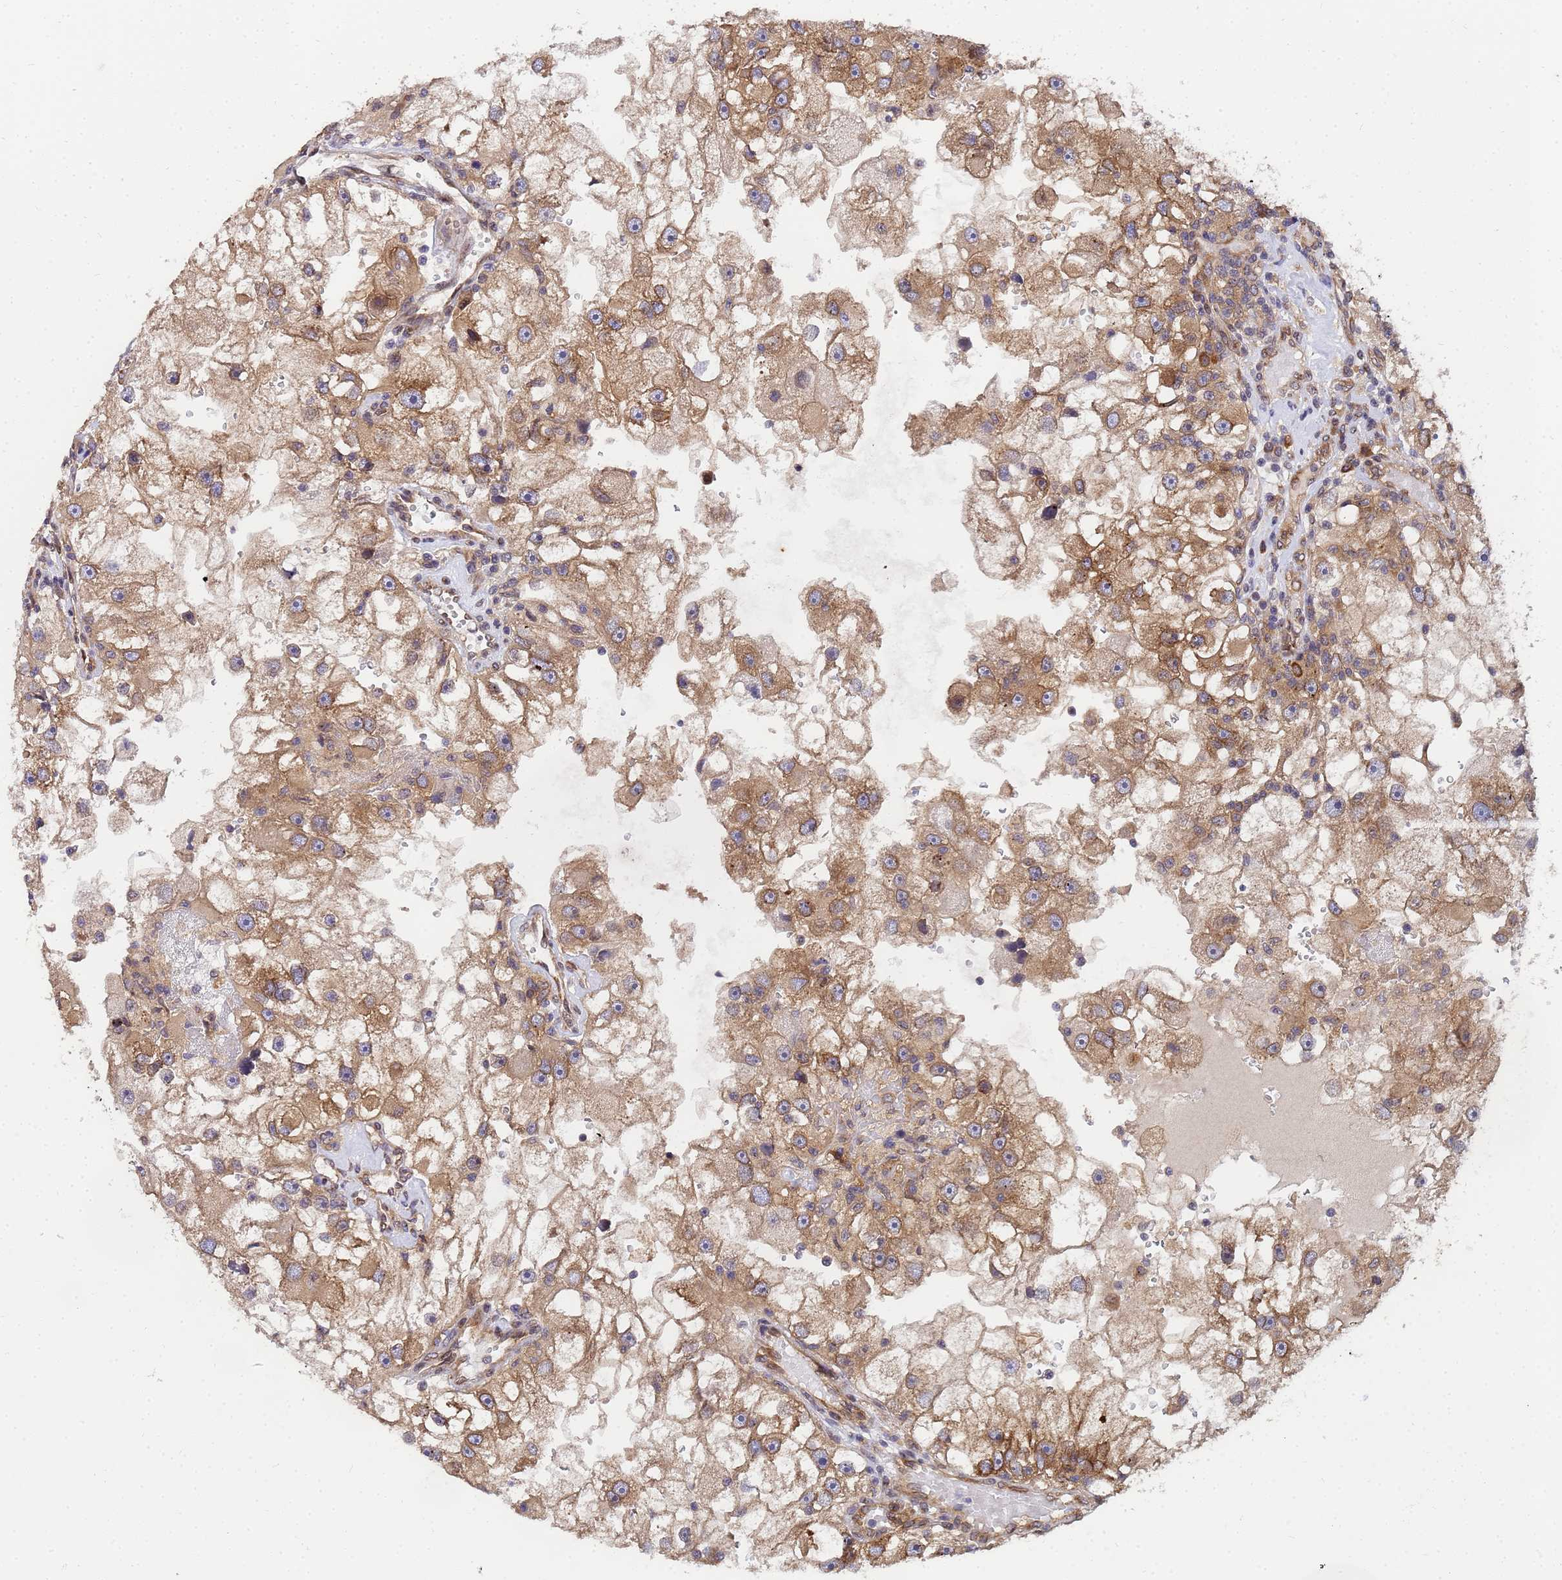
{"staining": {"intensity": "moderate", "quantity": ">75%", "location": "cytoplasmic/membranous"}, "tissue": "renal cancer", "cell_type": "Tumor cells", "image_type": "cancer", "snomed": [{"axis": "morphology", "description": "Adenocarcinoma, NOS"}, {"axis": "topography", "description": "Kidney"}], "caption": "The immunohistochemical stain labels moderate cytoplasmic/membranous positivity in tumor cells of renal adenocarcinoma tissue.", "gene": "UNC93B1", "patient": {"sex": "male", "age": 63}}